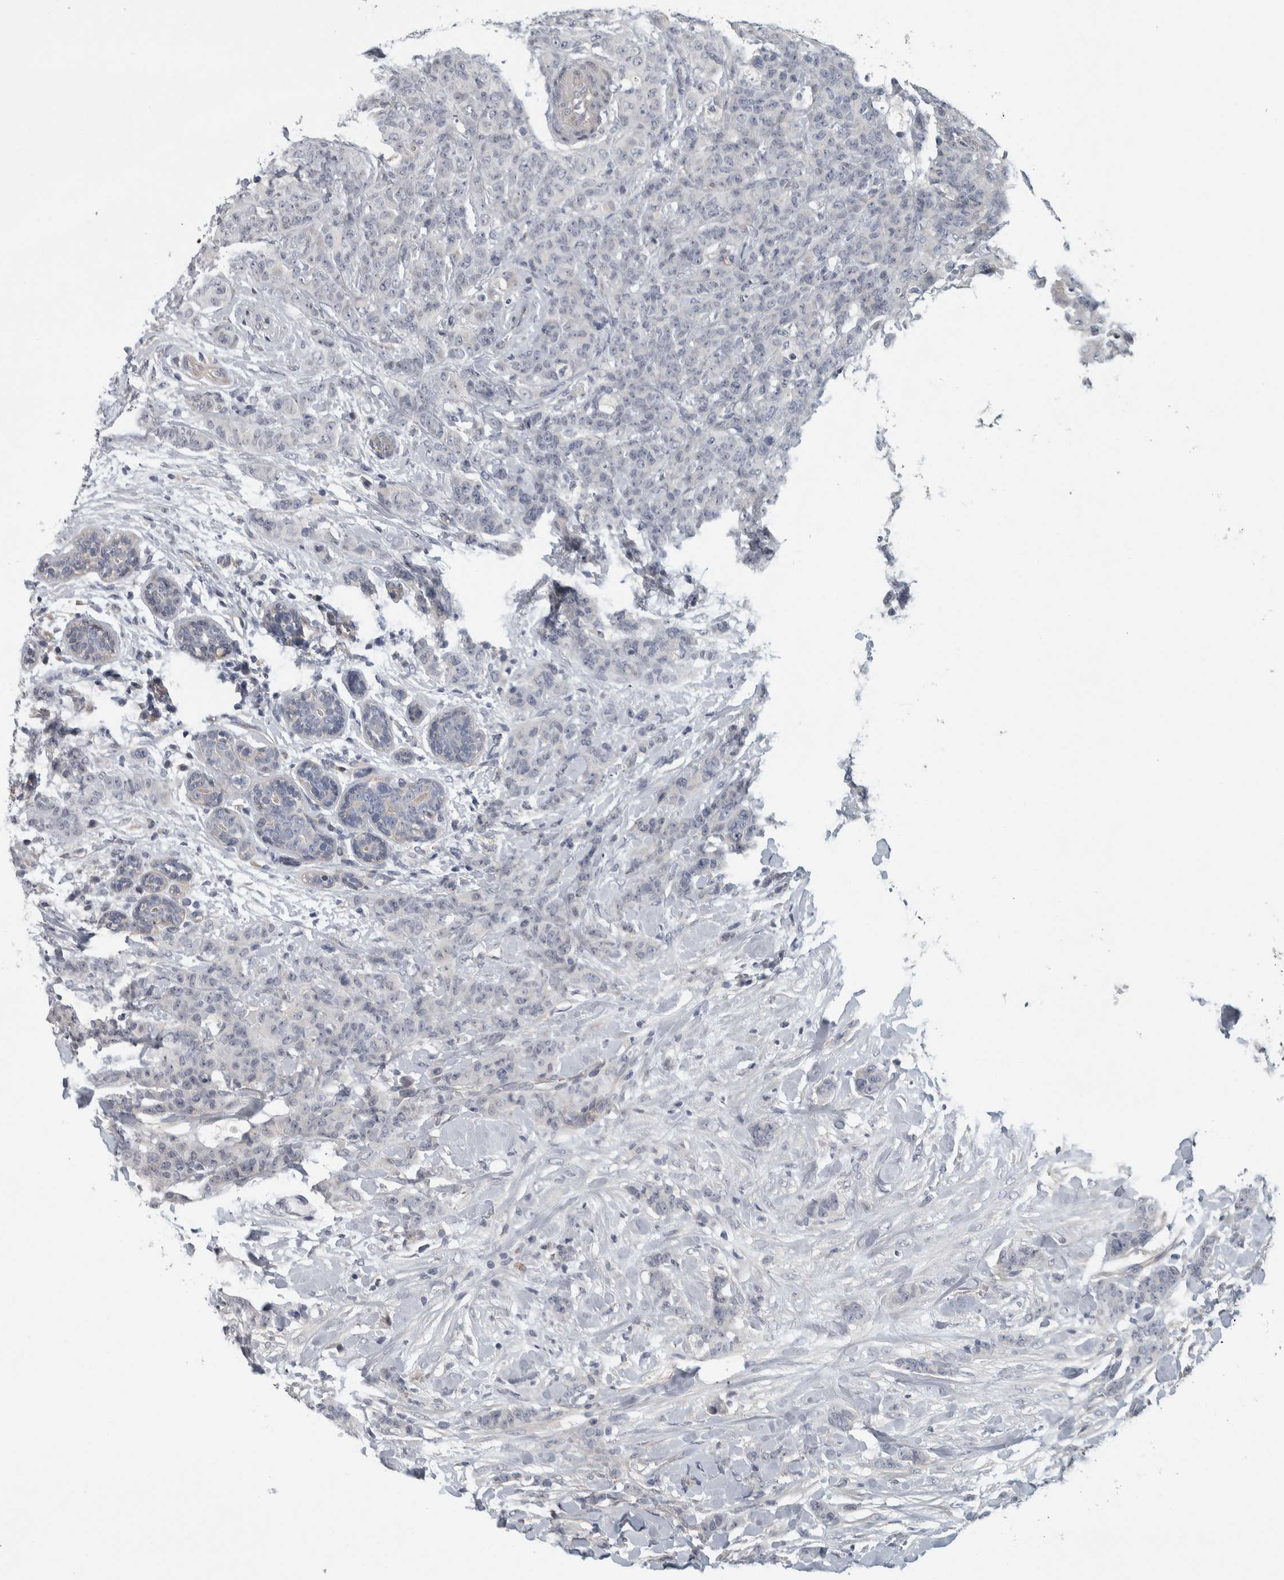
{"staining": {"intensity": "negative", "quantity": "none", "location": "none"}, "tissue": "breast cancer", "cell_type": "Tumor cells", "image_type": "cancer", "snomed": [{"axis": "morphology", "description": "Normal tissue, NOS"}, {"axis": "morphology", "description": "Duct carcinoma"}, {"axis": "topography", "description": "Breast"}], "caption": "DAB (3,3'-diaminobenzidine) immunohistochemical staining of human breast cancer (intraductal carcinoma) displays no significant expression in tumor cells.", "gene": "KCNJ3", "patient": {"sex": "female", "age": 40}}